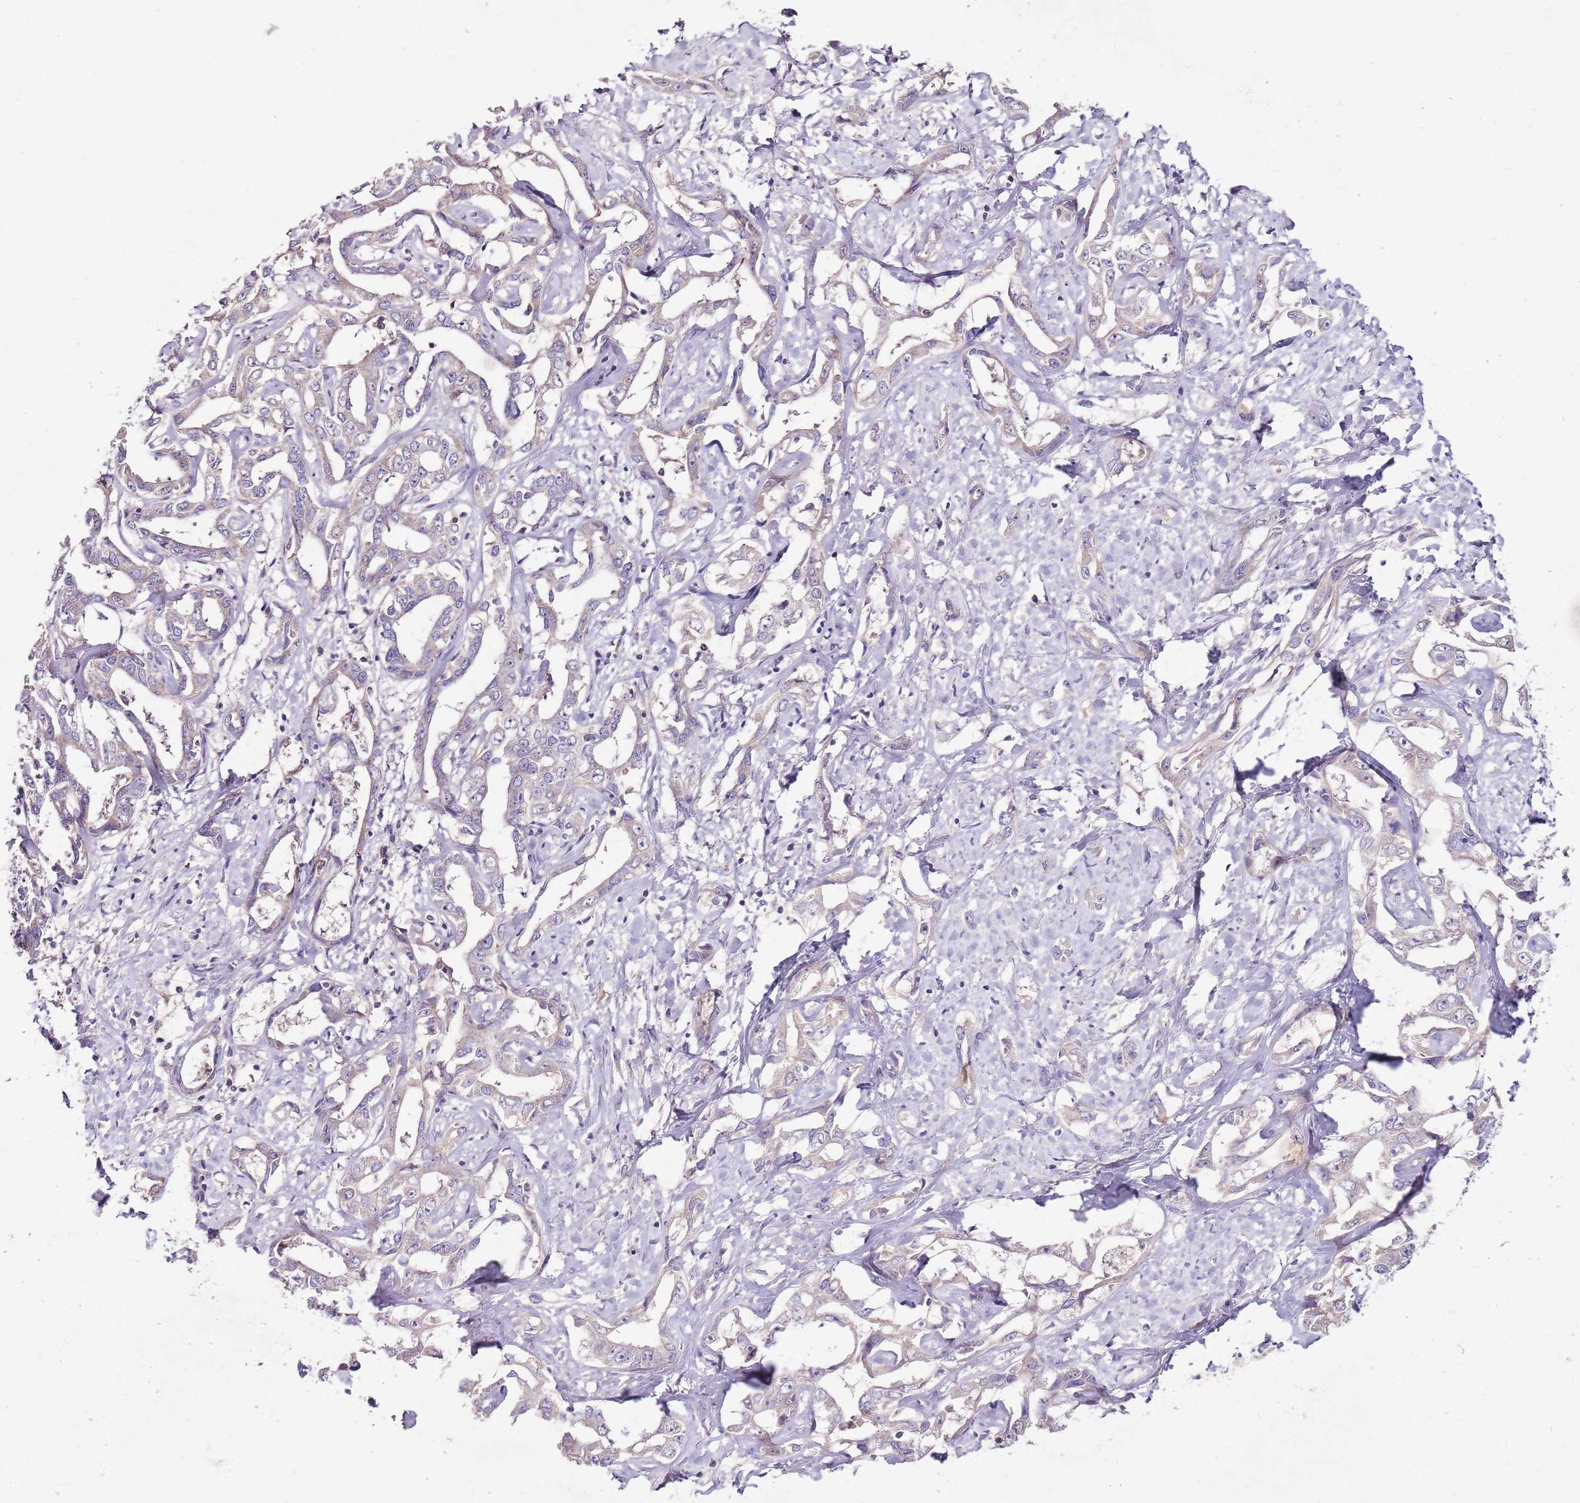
{"staining": {"intensity": "negative", "quantity": "none", "location": "none"}, "tissue": "liver cancer", "cell_type": "Tumor cells", "image_type": "cancer", "snomed": [{"axis": "morphology", "description": "Cholangiocarcinoma"}, {"axis": "topography", "description": "Liver"}], "caption": "This is an immunohistochemistry (IHC) photomicrograph of human liver cancer. There is no staining in tumor cells.", "gene": "NRDE2", "patient": {"sex": "male", "age": 59}}